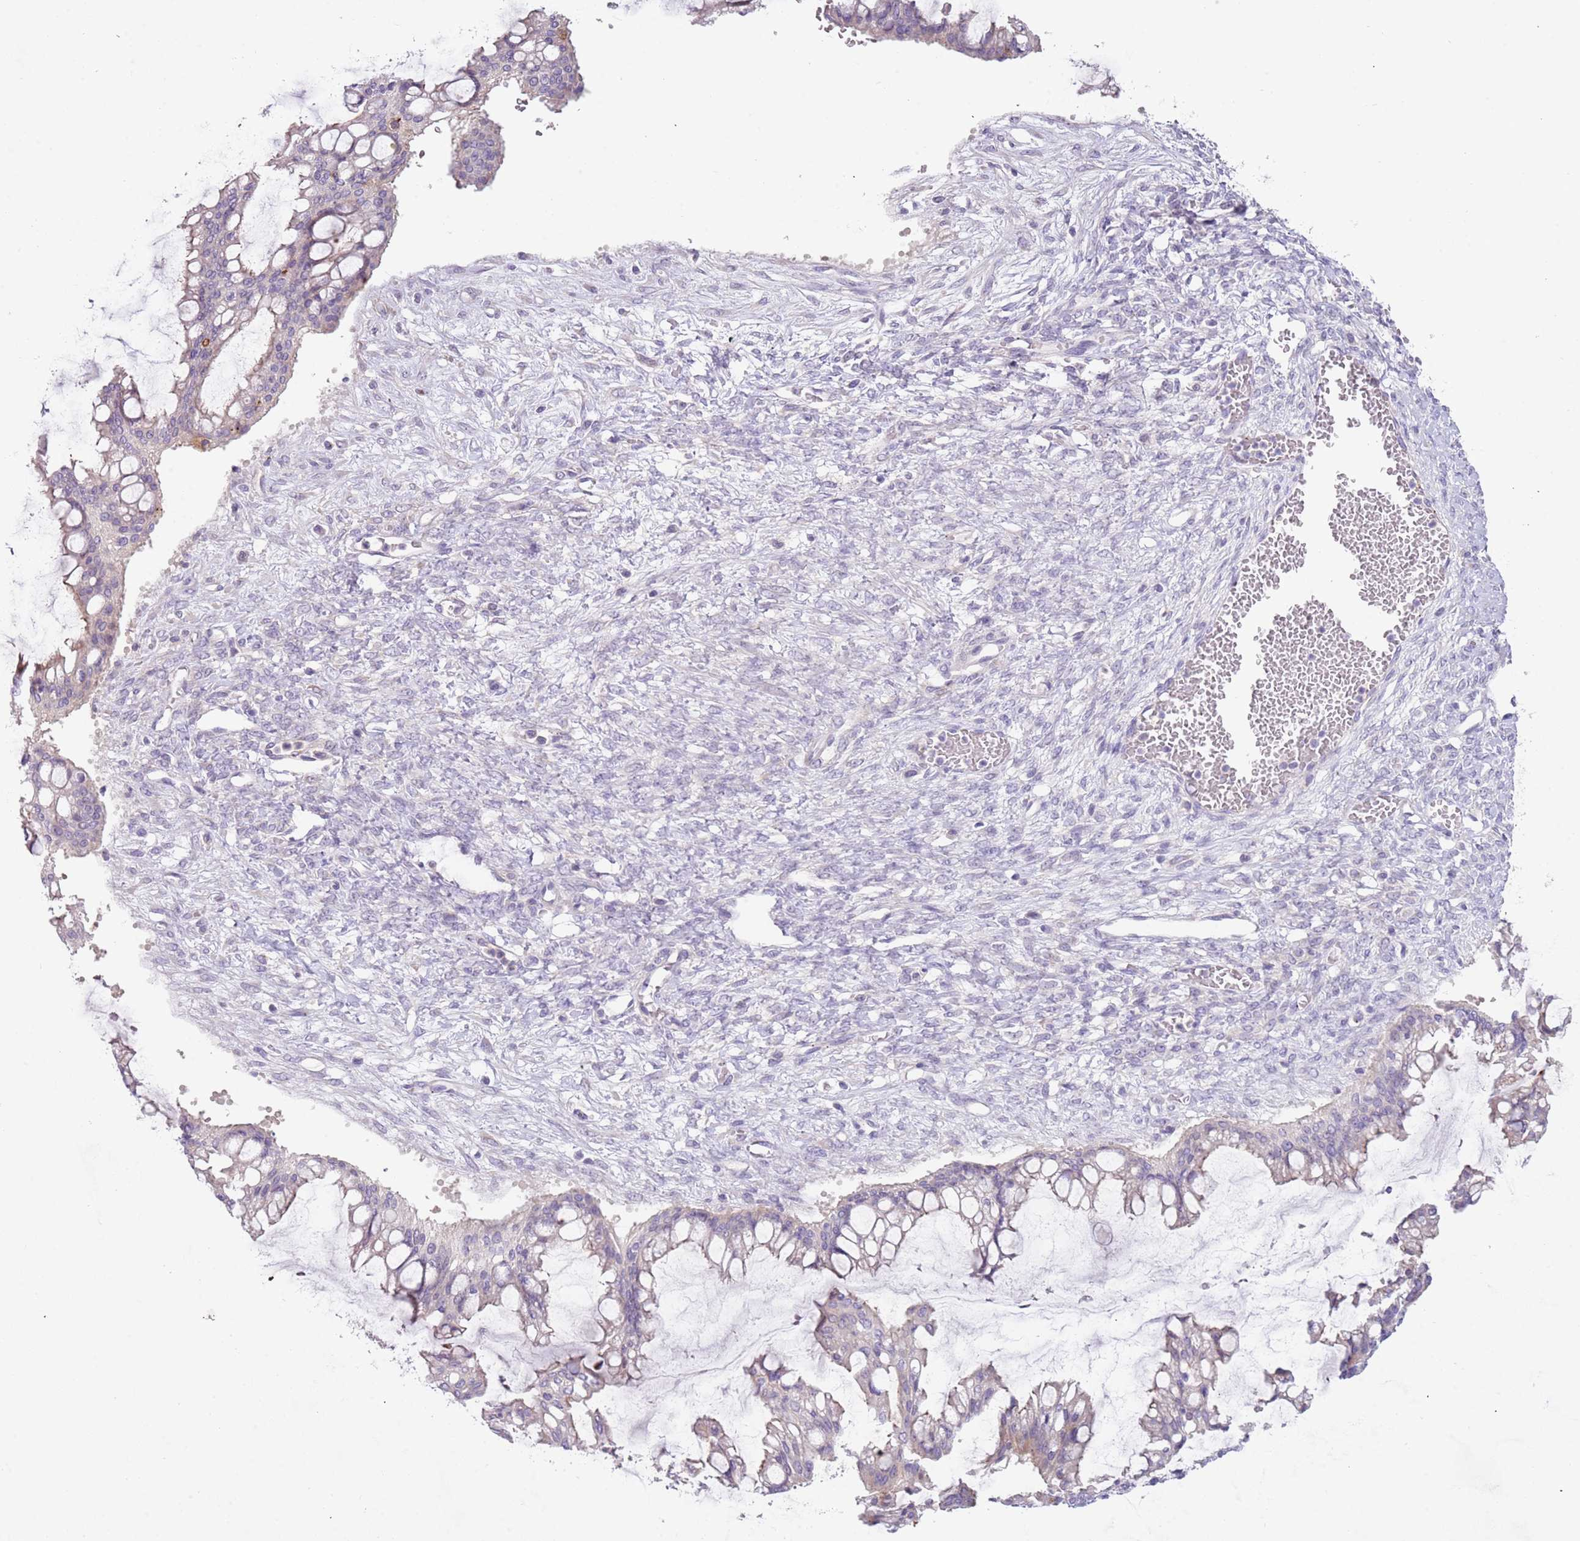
{"staining": {"intensity": "weak", "quantity": "<25%", "location": "cytoplasmic/membranous"}, "tissue": "ovarian cancer", "cell_type": "Tumor cells", "image_type": "cancer", "snomed": [{"axis": "morphology", "description": "Cystadenocarcinoma, mucinous, NOS"}, {"axis": "topography", "description": "Ovary"}], "caption": "Tumor cells show no significant protein staining in mucinous cystadenocarcinoma (ovarian). (IHC, brightfield microscopy, high magnification).", "gene": "C2CD3", "patient": {"sex": "female", "age": 73}}